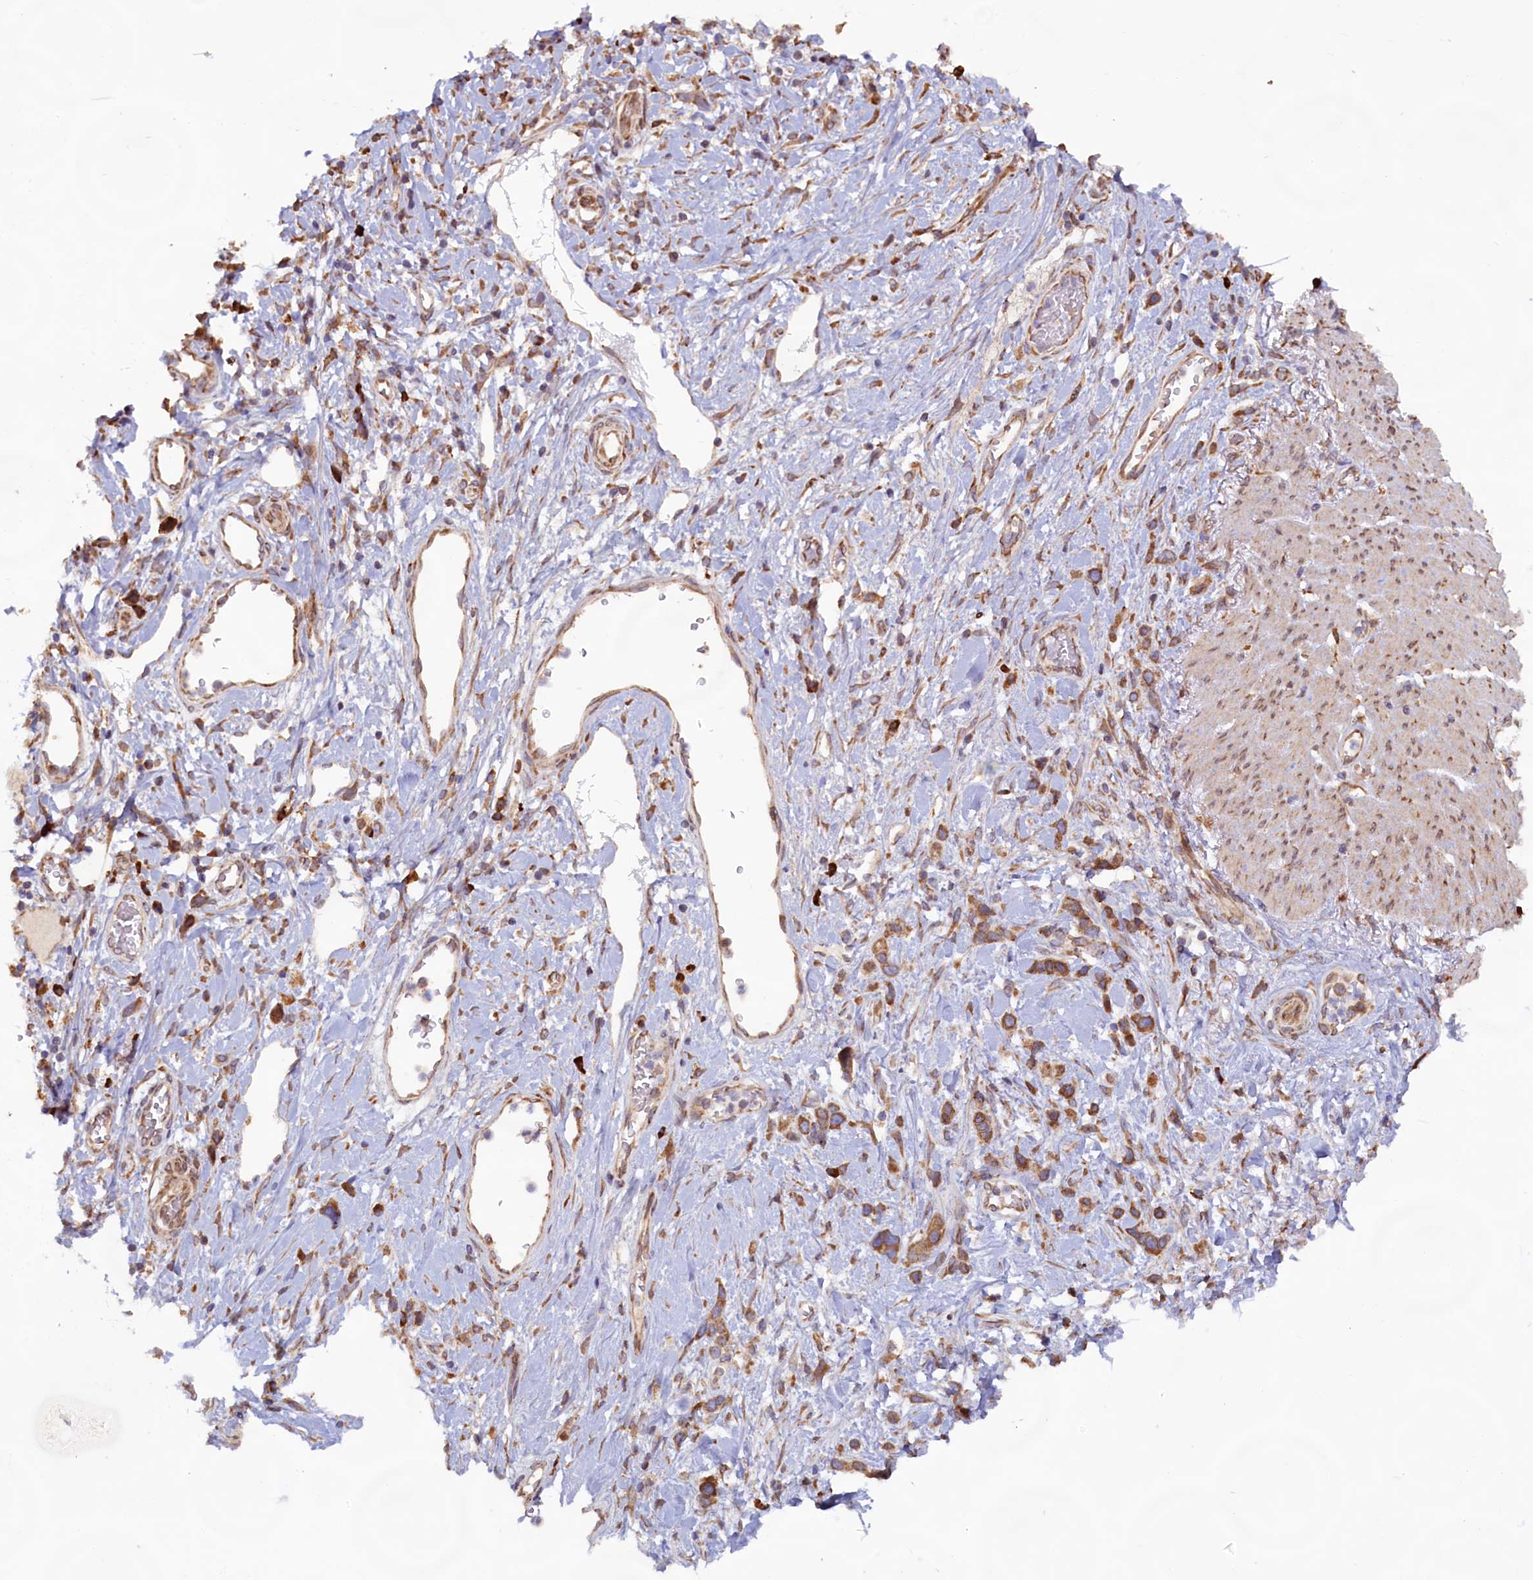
{"staining": {"intensity": "moderate", "quantity": ">75%", "location": "cytoplasmic/membranous"}, "tissue": "stomach cancer", "cell_type": "Tumor cells", "image_type": "cancer", "snomed": [{"axis": "morphology", "description": "Adenocarcinoma, NOS"}, {"axis": "morphology", "description": "Adenocarcinoma, High grade"}, {"axis": "topography", "description": "Stomach, upper"}, {"axis": "topography", "description": "Stomach, lower"}], "caption": "Protein staining by immunohistochemistry demonstrates moderate cytoplasmic/membranous positivity in approximately >75% of tumor cells in stomach high-grade adenocarcinoma. (DAB = brown stain, brightfield microscopy at high magnification).", "gene": "TBC1D19", "patient": {"sex": "female", "age": 65}}